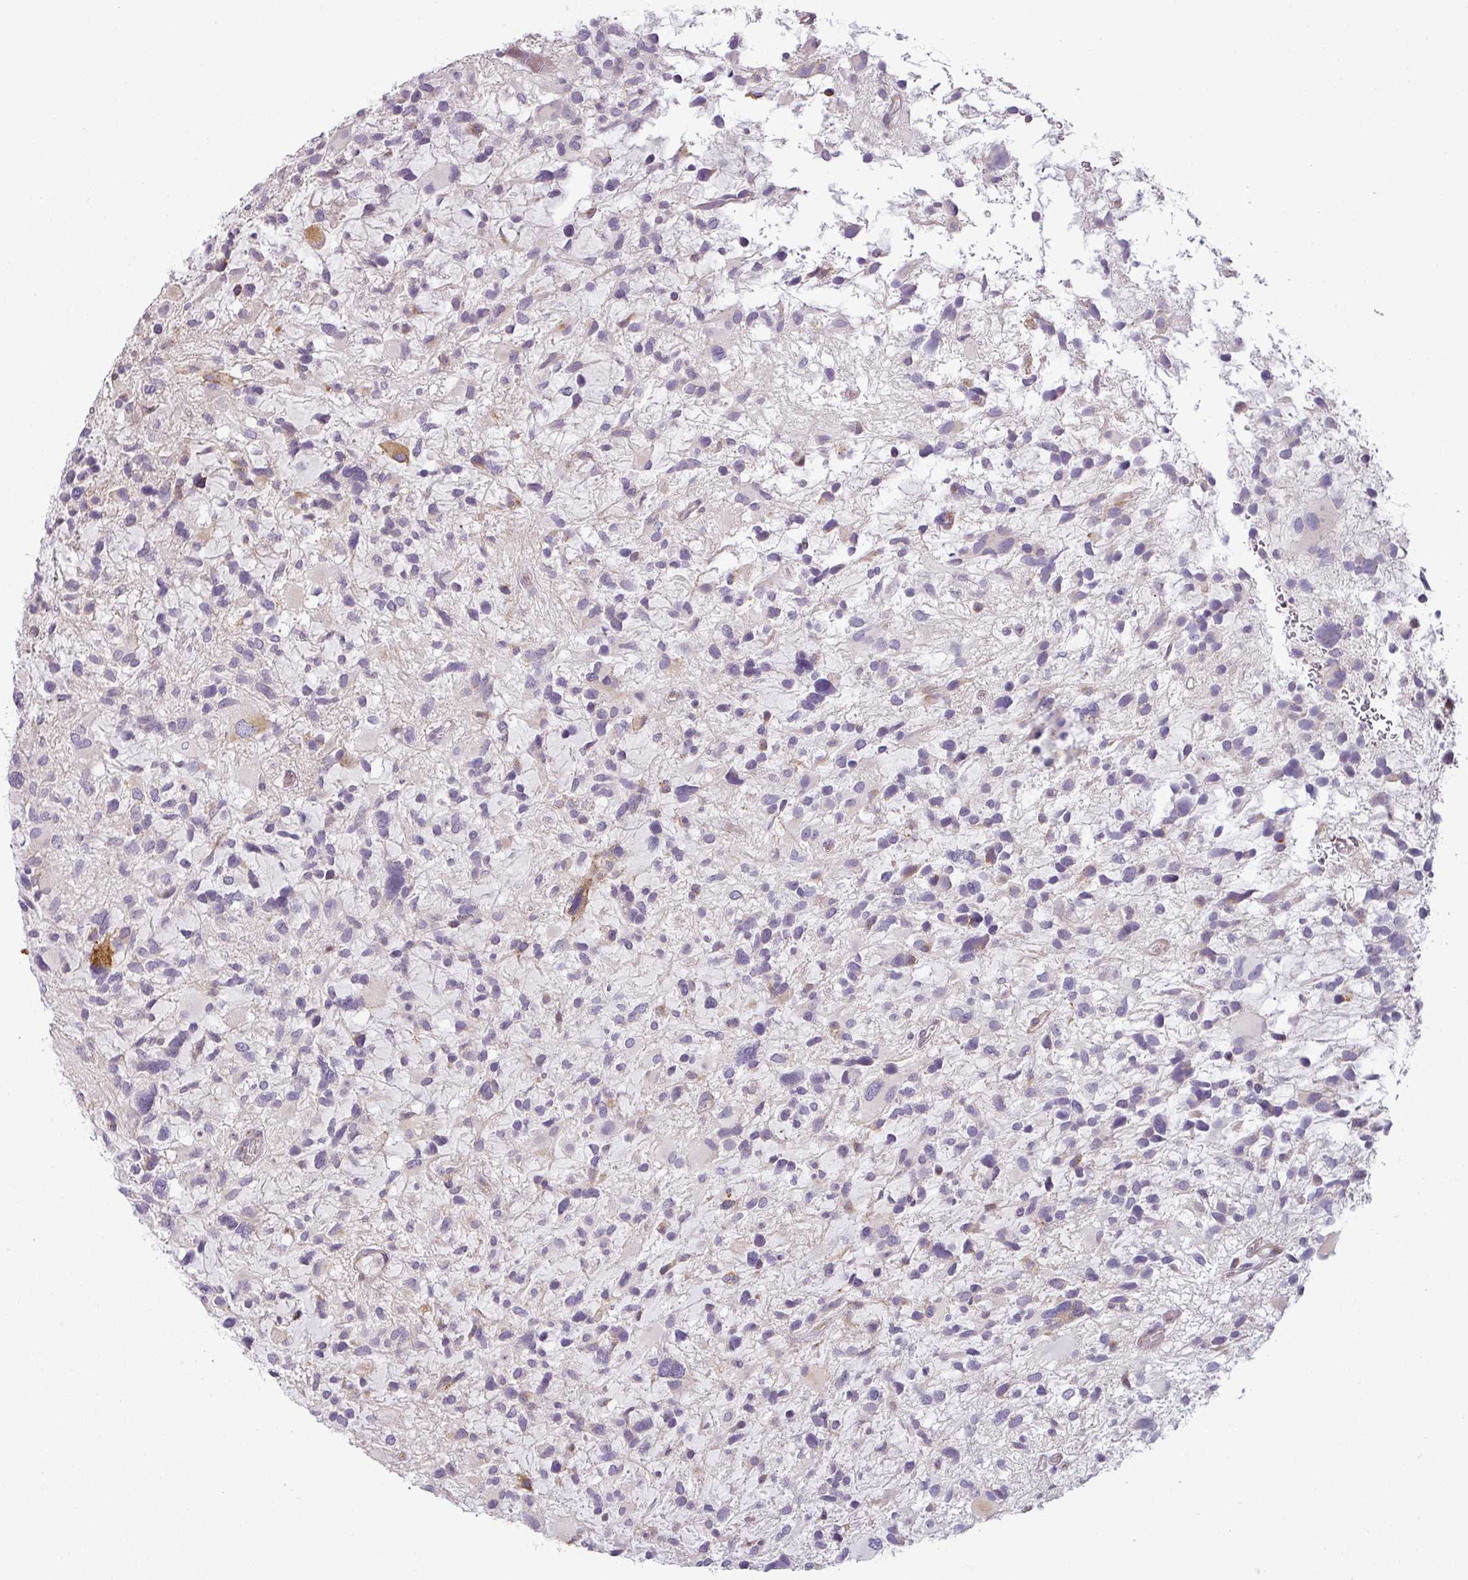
{"staining": {"intensity": "negative", "quantity": "none", "location": "none"}, "tissue": "glioma", "cell_type": "Tumor cells", "image_type": "cancer", "snomed": [{"axis": "morphology", "description": "Glioma, malignant, High grade"}, {"axis": "topography", "description": "Brain"}], "caption": "Tumor cells show no significant staining in malignant glioma (high-grade). (IHC, brightfield microscopy, high magnification).", "gene": "CCDC144A", "patient": {"sex": "female", "age": 11}}